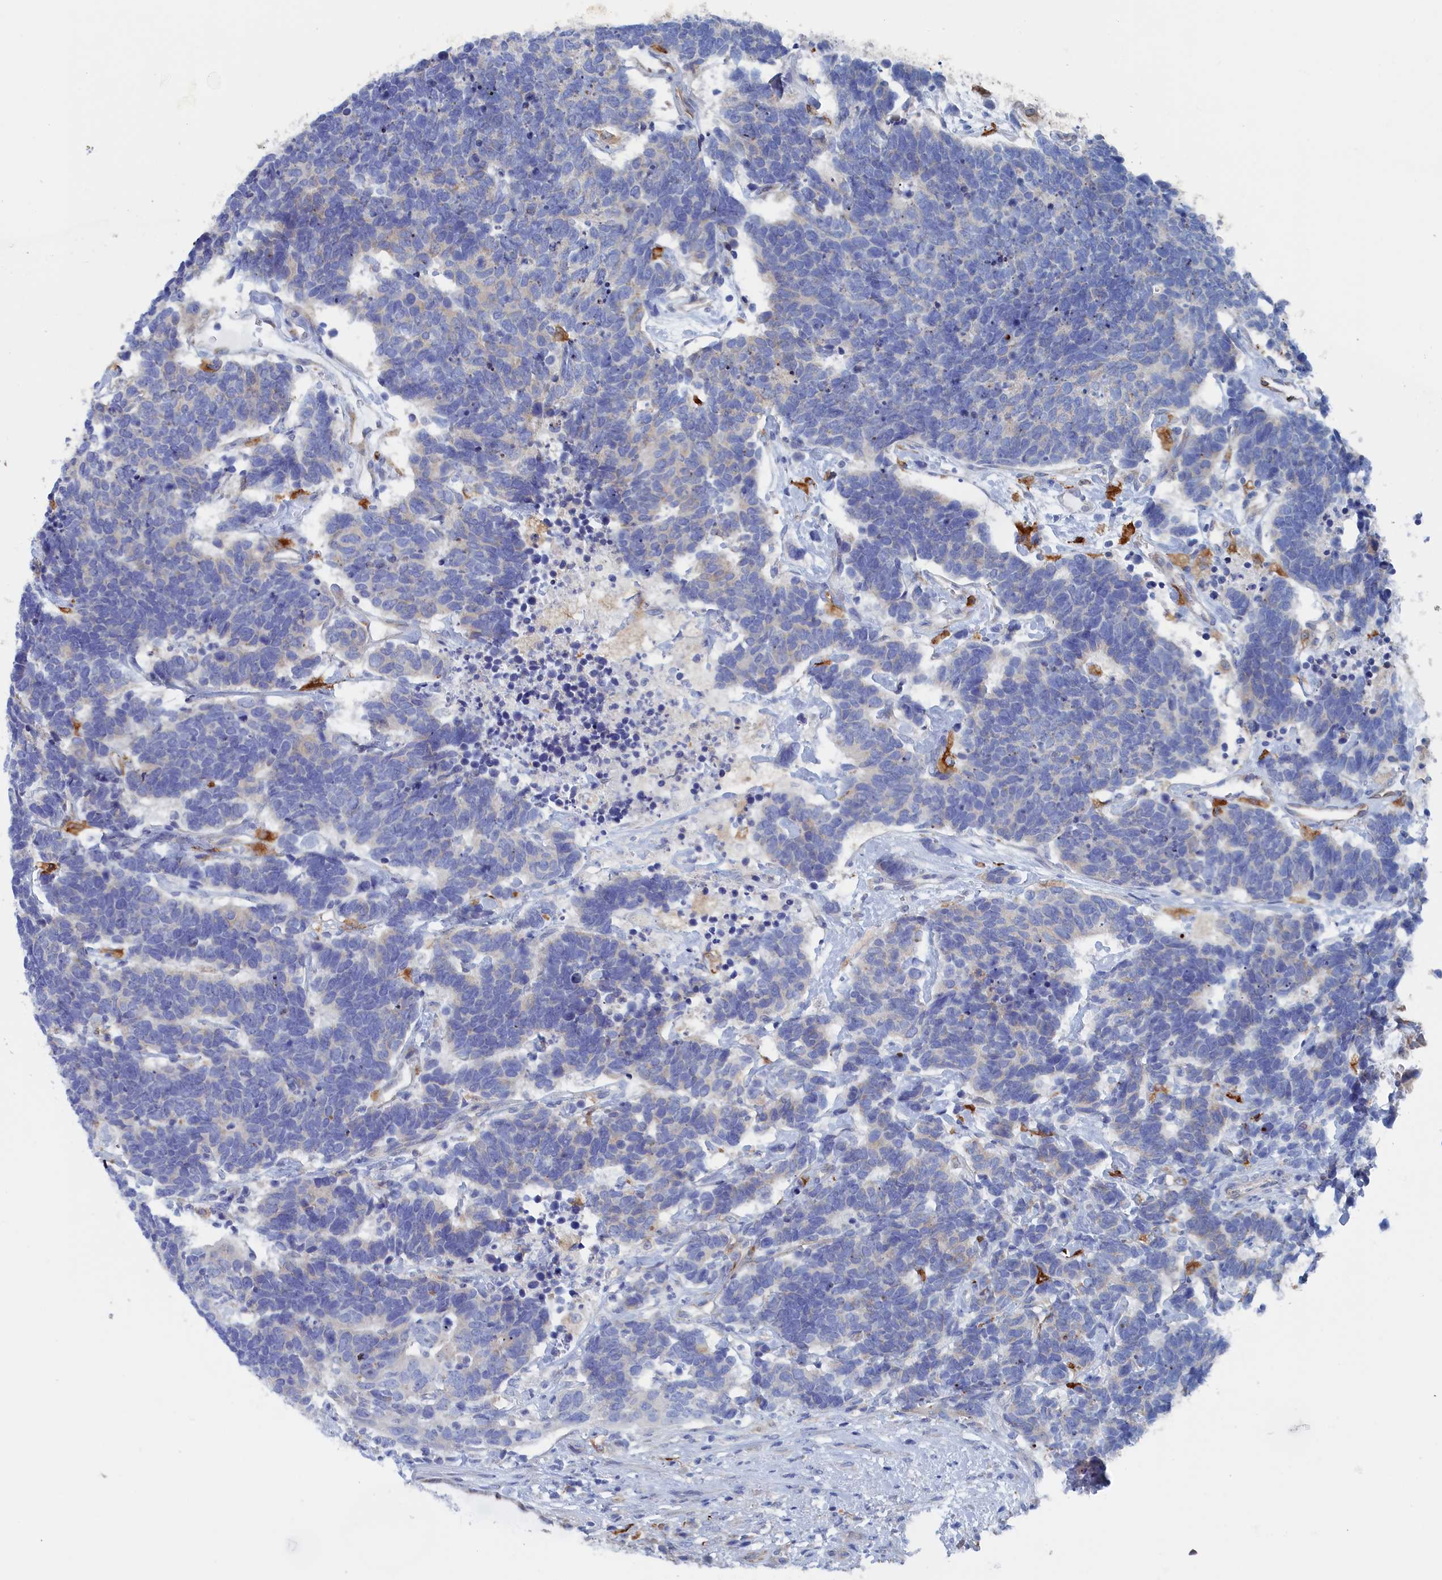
{"staining": {"intensity": "negative", "quantity": "none", "location": "none"}, "tissue": "carcinoid", "cell_type": "Tumor cells", "image_type": "cancer", "snomed": [{"axis": "morphology", "description": "Carcinoma, NOS"}, {"axis": "morphology", "description": "Carcinoid, malignant, NOS"}, {"axis": "topography", "description": "Urinary bladder"}], "caption": "Protein analysis of carcinoid reveals no significant expression in tumor cells.", "gene": "COG7", "patient": {"sex": "male", "age": 57}}